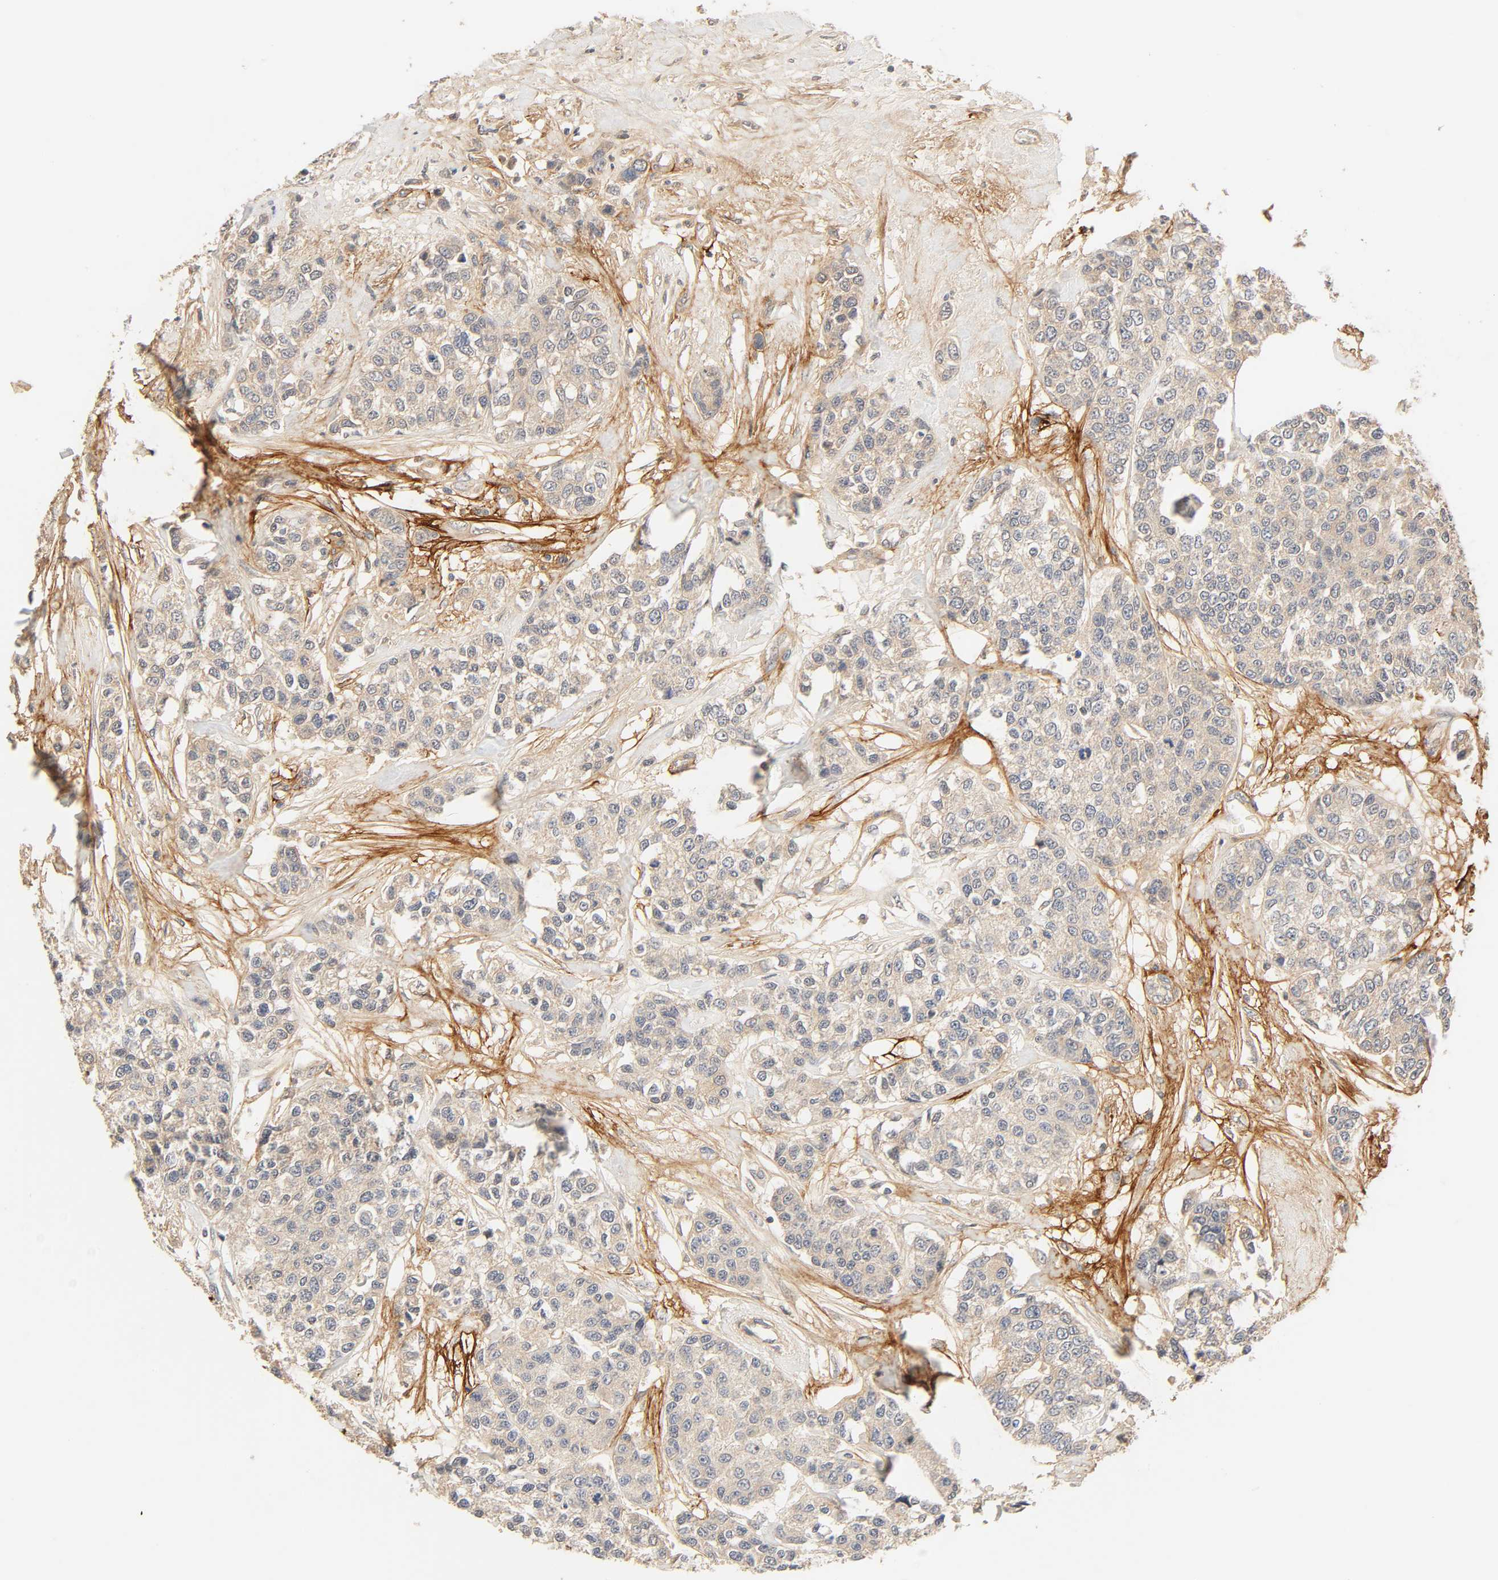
{"staining": {"intensity": "weak", "quantity": ">75%", "location": "cytoplasmic/membranous"}, "tissue": "breast cancer", "cell_type": "Tumor cells", "image_type": "cancer", "snomed": [{"axis": "morphology", "description": "Duct carcinoma"}, {"axis": "topography", "description": "Breast"}], "caption": "This image demonstrates breast cancer (intraductal carcinoma) stained with immunohistochemistry to label a protein in brown. The cytoplasmic/membranous of tumor cells show weak positivity for the protein. Nuclei are counter-stained blue.", "gene": "CACNA1G", "patient": {"sex": "female", "age": 51}}